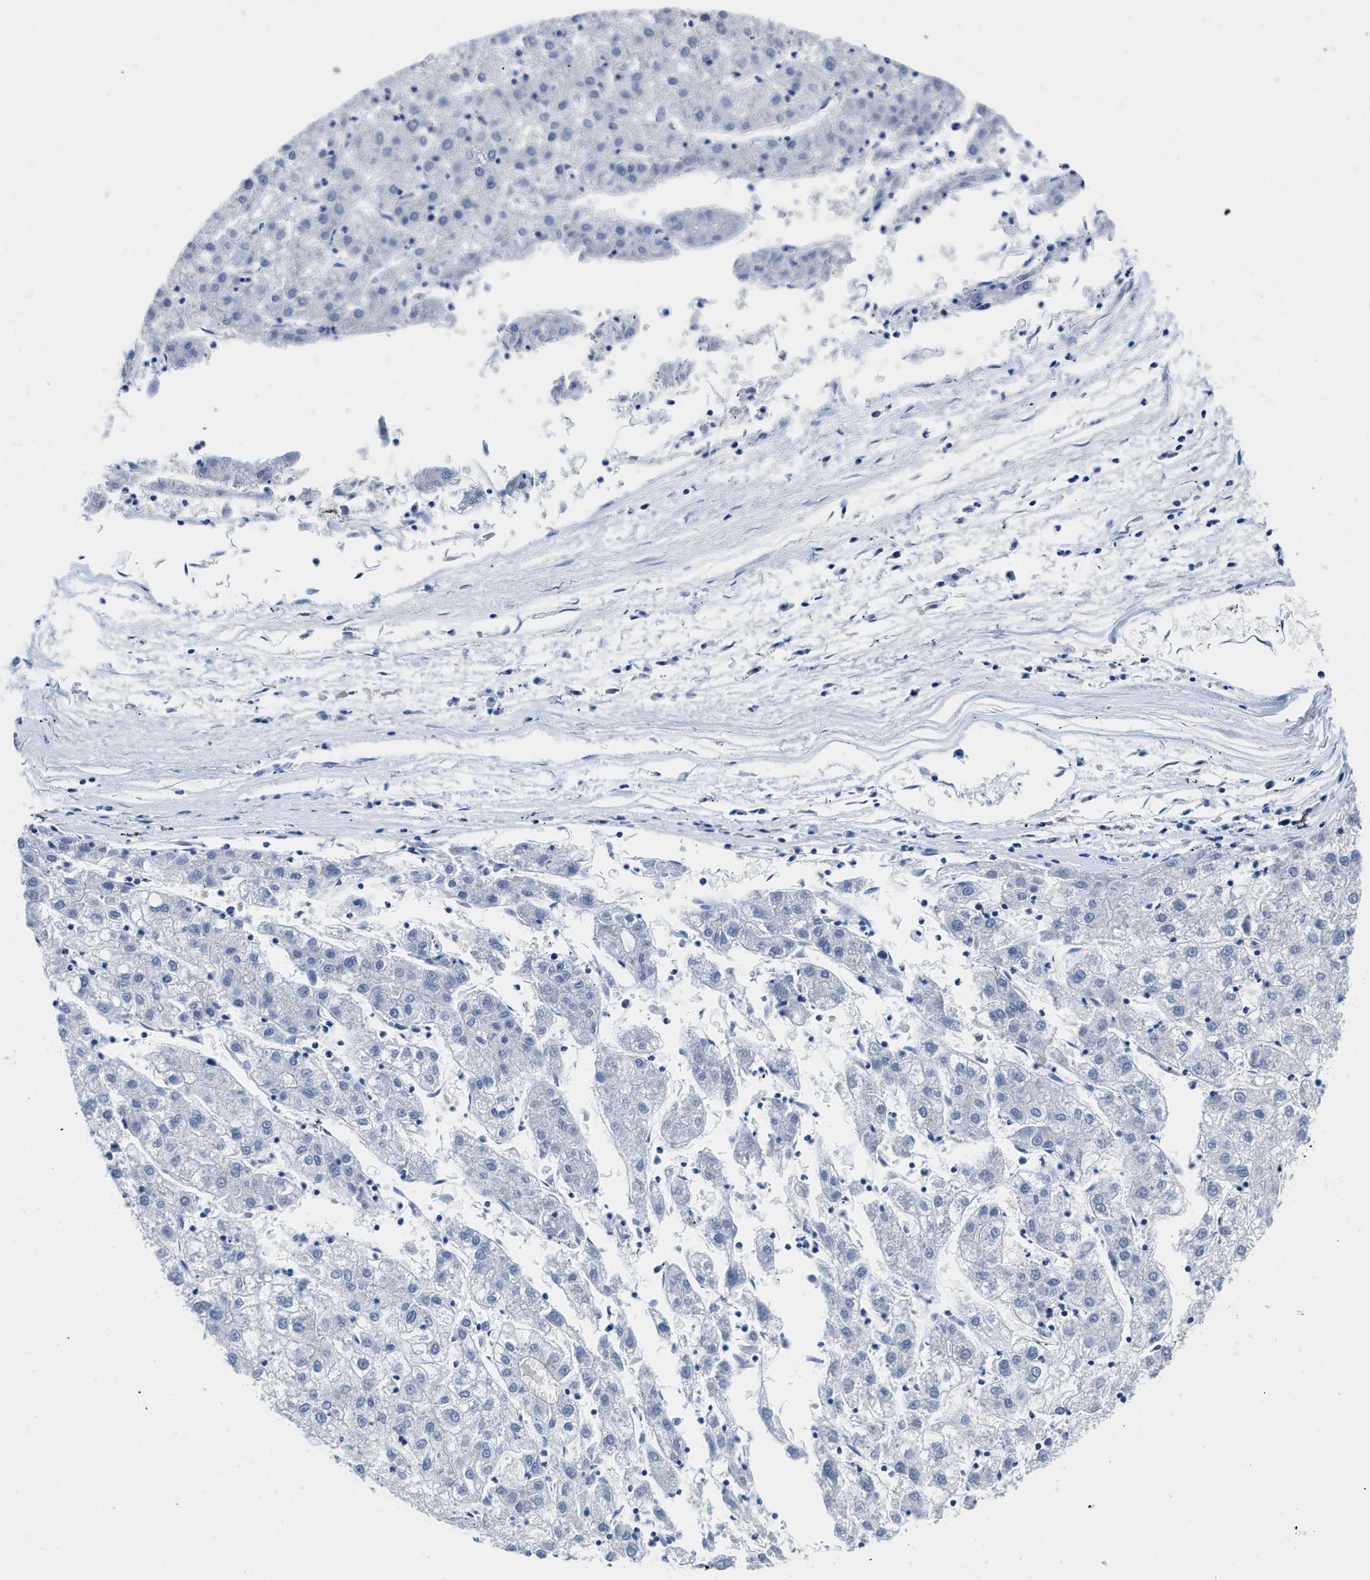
{"staining": {"intensity": "negative", "quantity": "none", "location": "none"}, "tissue": "liver cancer", "cell_type": "Tumor cells", "image_type": "cancer", "snomed": [{"axis": "morphology", "description": "Carcinoma, Hepatocellular, NOS"}, {"axis": "topography", "description": "Liver"}], "caption": "Immunohistochemistry (IHC) of liver cancer (hepatocellular carcinoma) reveals no expression in tumor cells.", "gene": "SMARCAD1", "patient": {"sex": "male", "age": 72}}